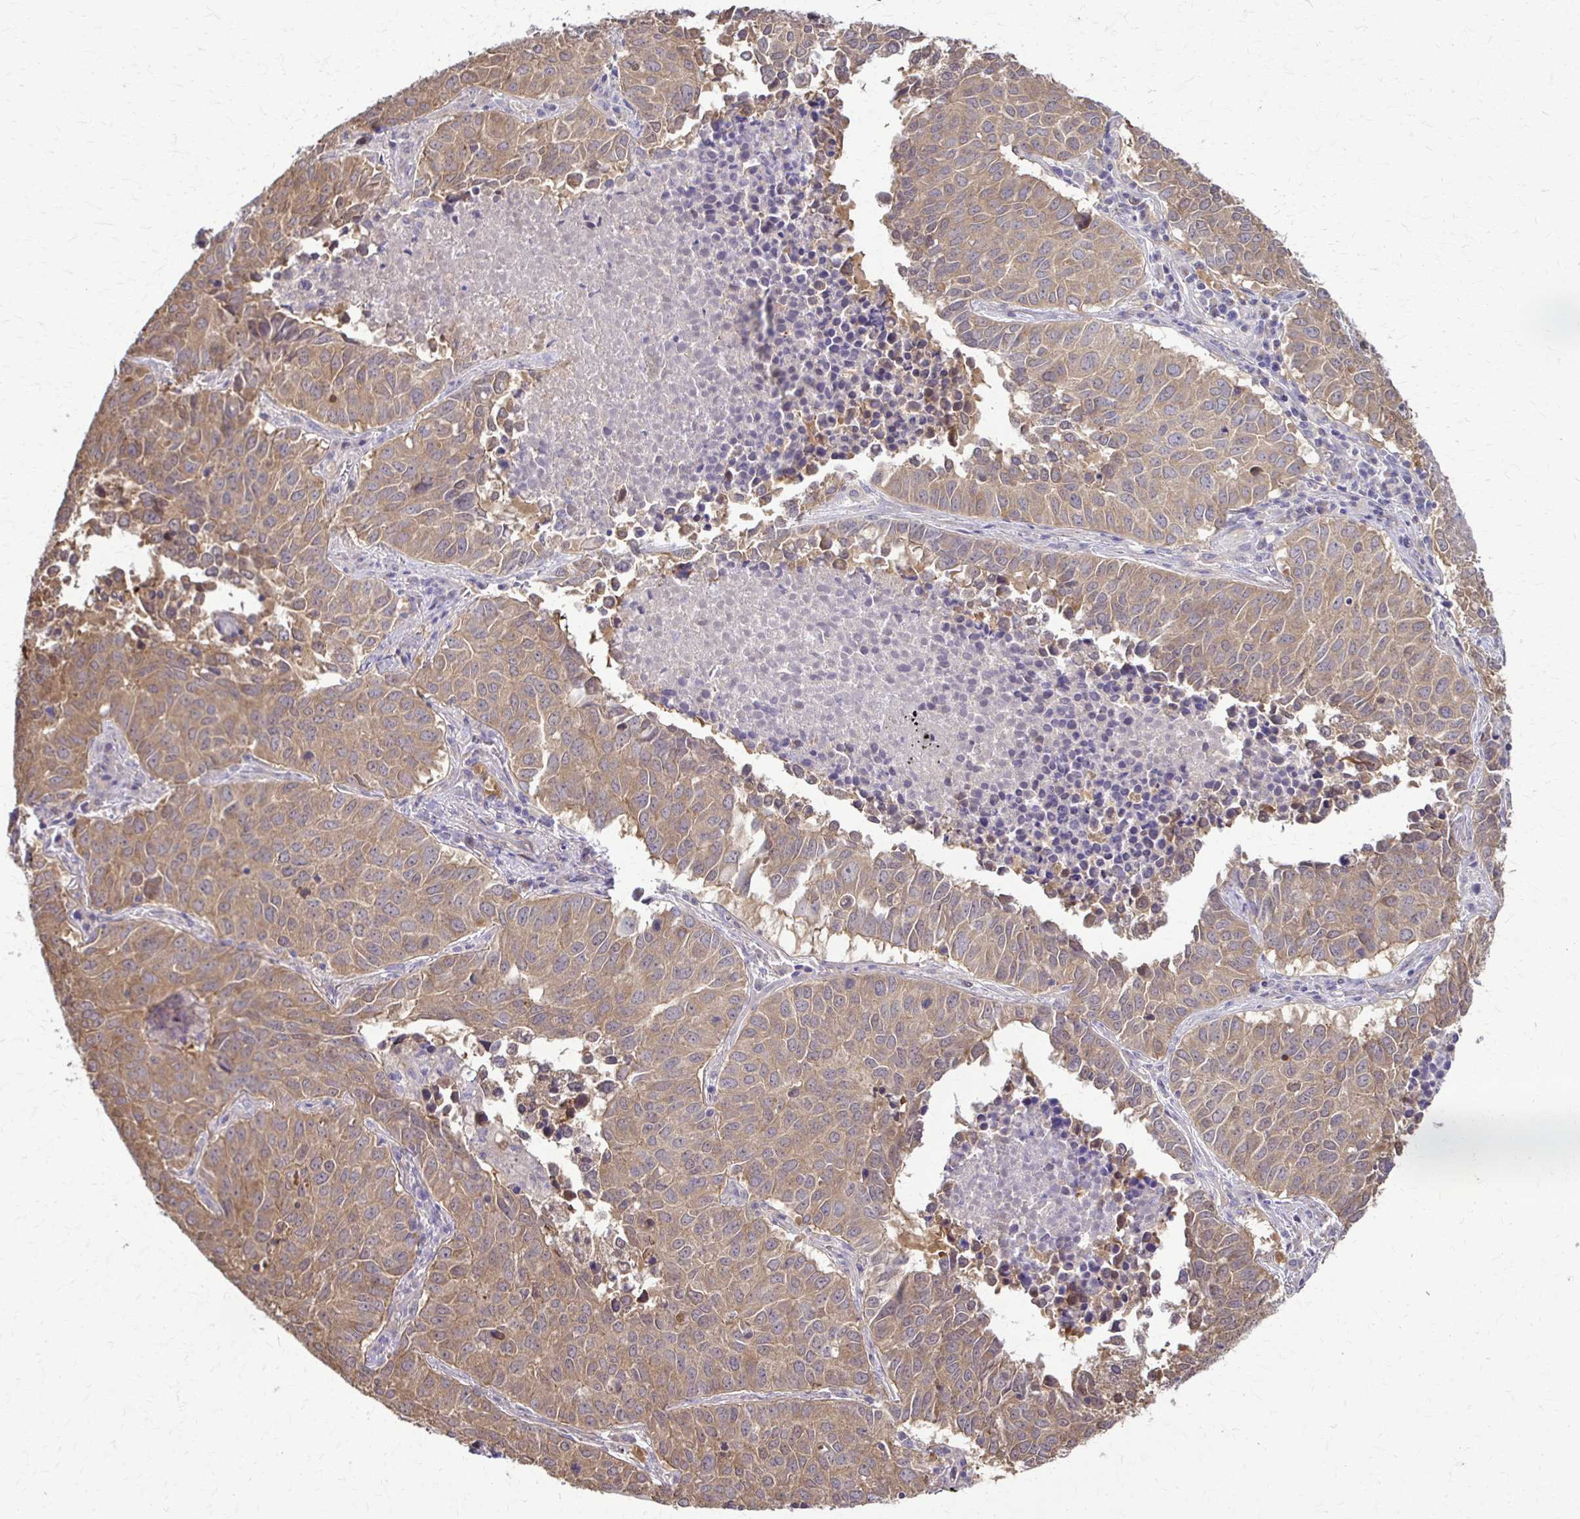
{"staining": {"intensity": "weak", "quantity": ">75%", "location": "cytoplasmic/membranous"}, "tissue": "lung cancer", "cell_type": "Tumor cells", "image_type": "cancer", "snomed": [{"axis": "morphology", "description": "Adenocarcinoma, NOS"}, {"axis": "topography", "description": "Lung"}], "caption": "Immunohistochemical staining of adenocarcinoma (lung) reveals weak cytoplasmic/membranous protein positivity in about >75% of tumor cells.", "gene": "DSP", "patient": {"sex": "female", "age": 50}}